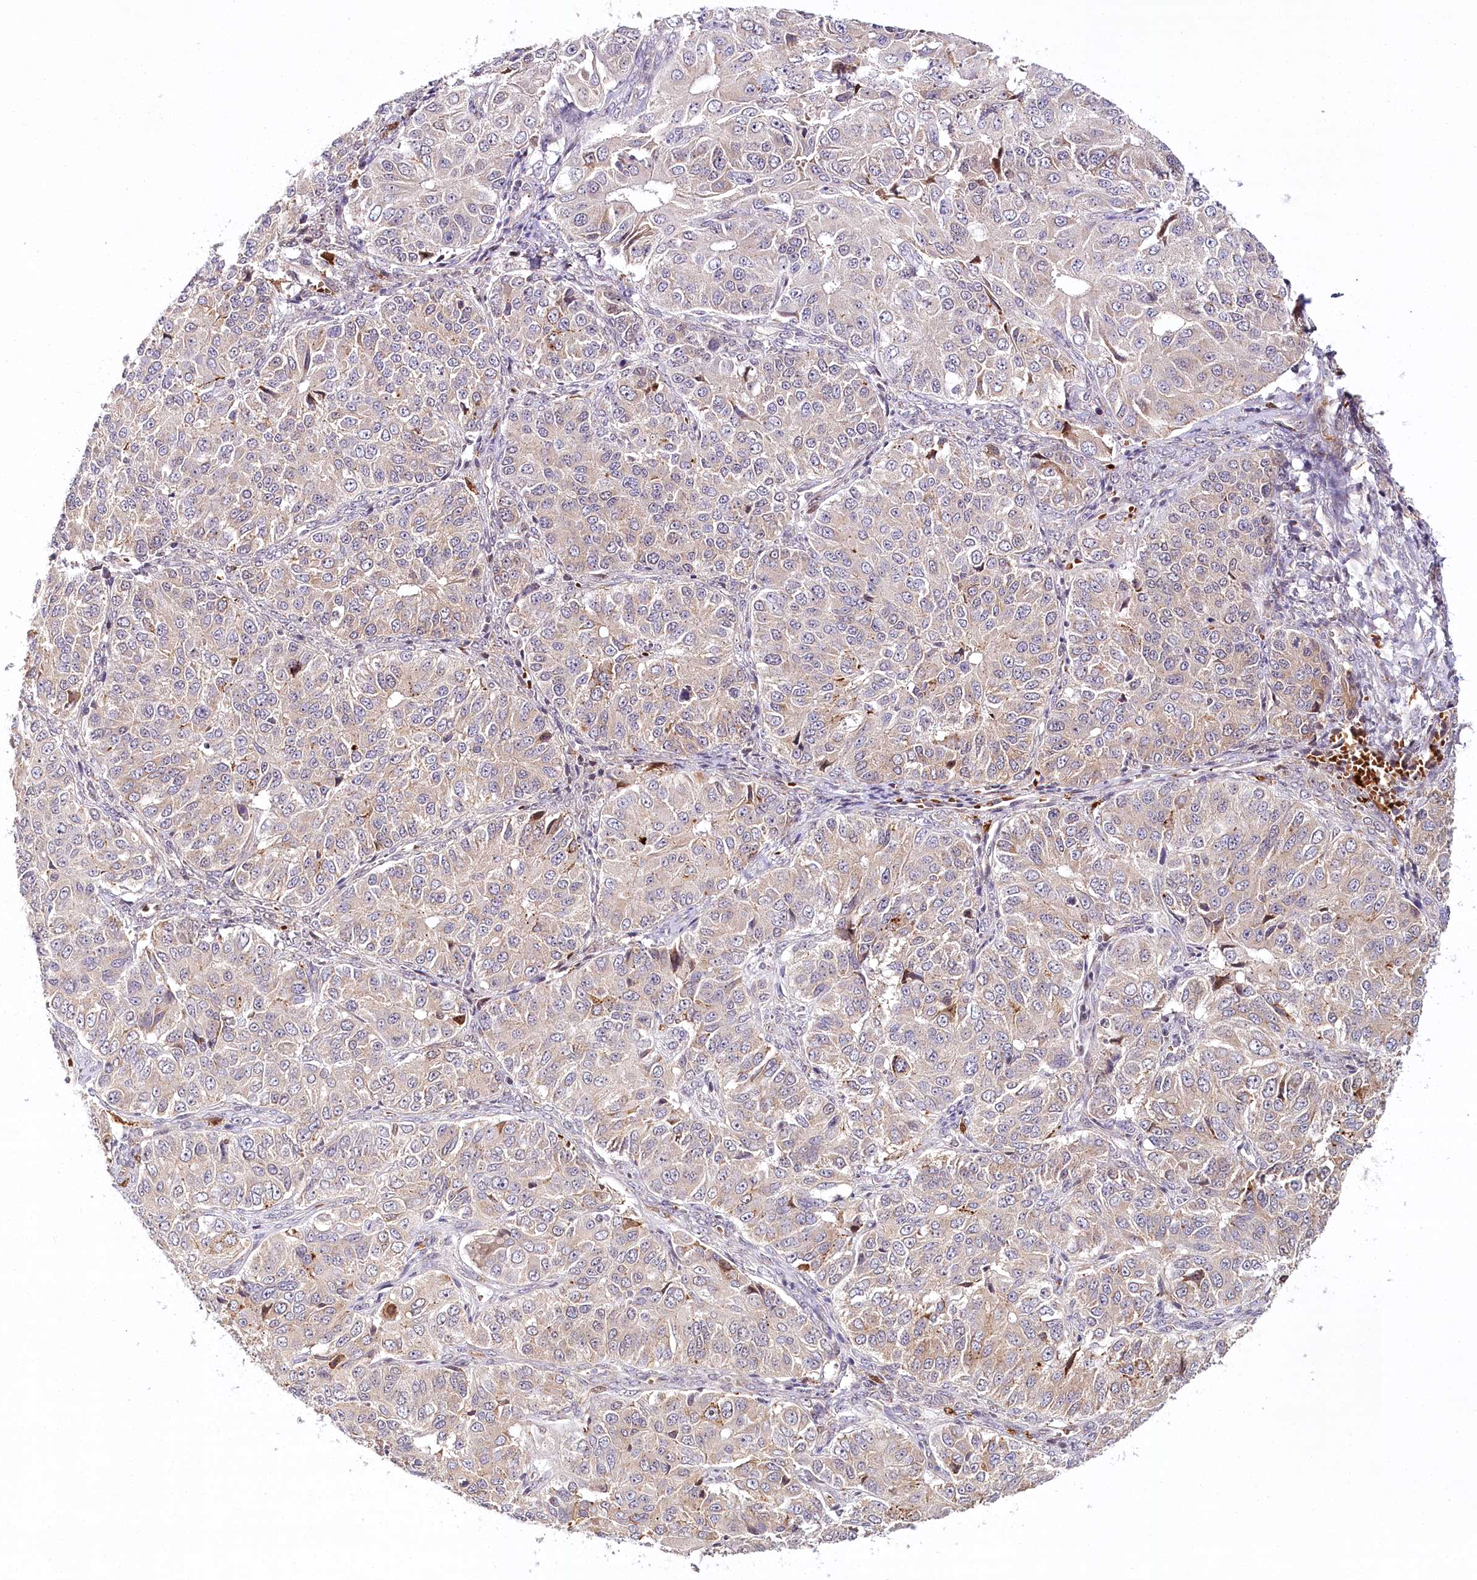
{"staining": {"intensity": "moderate", "quantity": "<25%", "location": "cytoplasmic/membranous,nuclear"}, "tissue": "ovarian cancer", "cell_type": "Tumor cells", "image_type": "cancer", "snomed": [{"axis": "morphology", "description": "Carcinoma, endometroid"}, {"axis": "topography", "description": "Ovary"}], "caption": "Protein staining of endometroid carcinoma (ovarian) tissue exhibits moderate cytoplasmic/membranous and nuclear expression in approximately <25% of tumor cells.", "gene": "WDR36", "patient": {"sex": "female", "age": 51}}